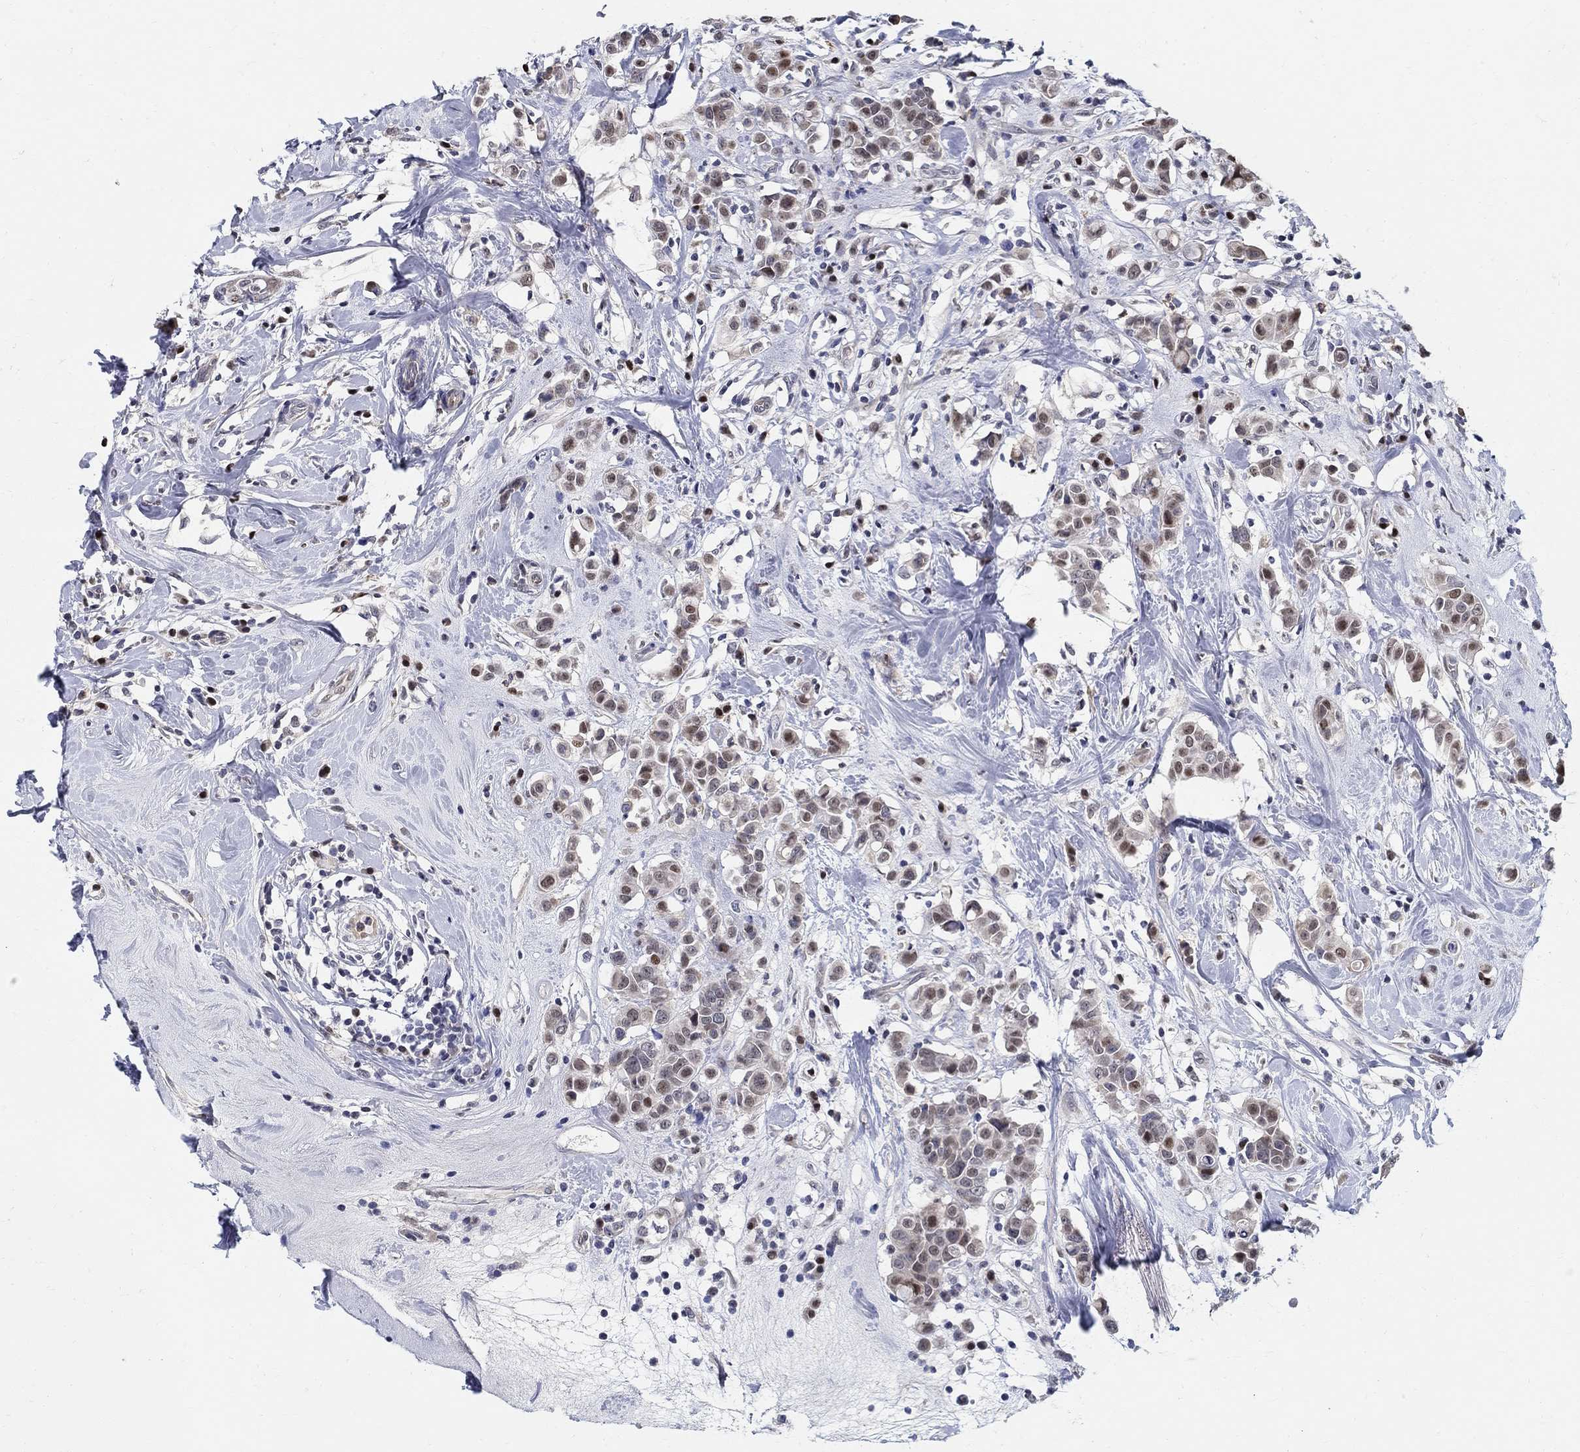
{"staining": {"intensity": "moderate", "quantity": "<25%", "location": "nuclear"}, "tissue": "breast cancer", "cell_type": "Tumor cells", "image_type": "cancer", "snomed": [{"axis": "morphology", "description": "Duct carcinoma"}, {"axis": "topography", "description": "Breast"}], "caption": "Breast infiltrating ductal carcinoma stained with a brown dye shows moderate nuclear positive expression in approximately <25% of tumor cells.", "gene": "C16orf46", "patient": {"sex": "female", "age": 27}}